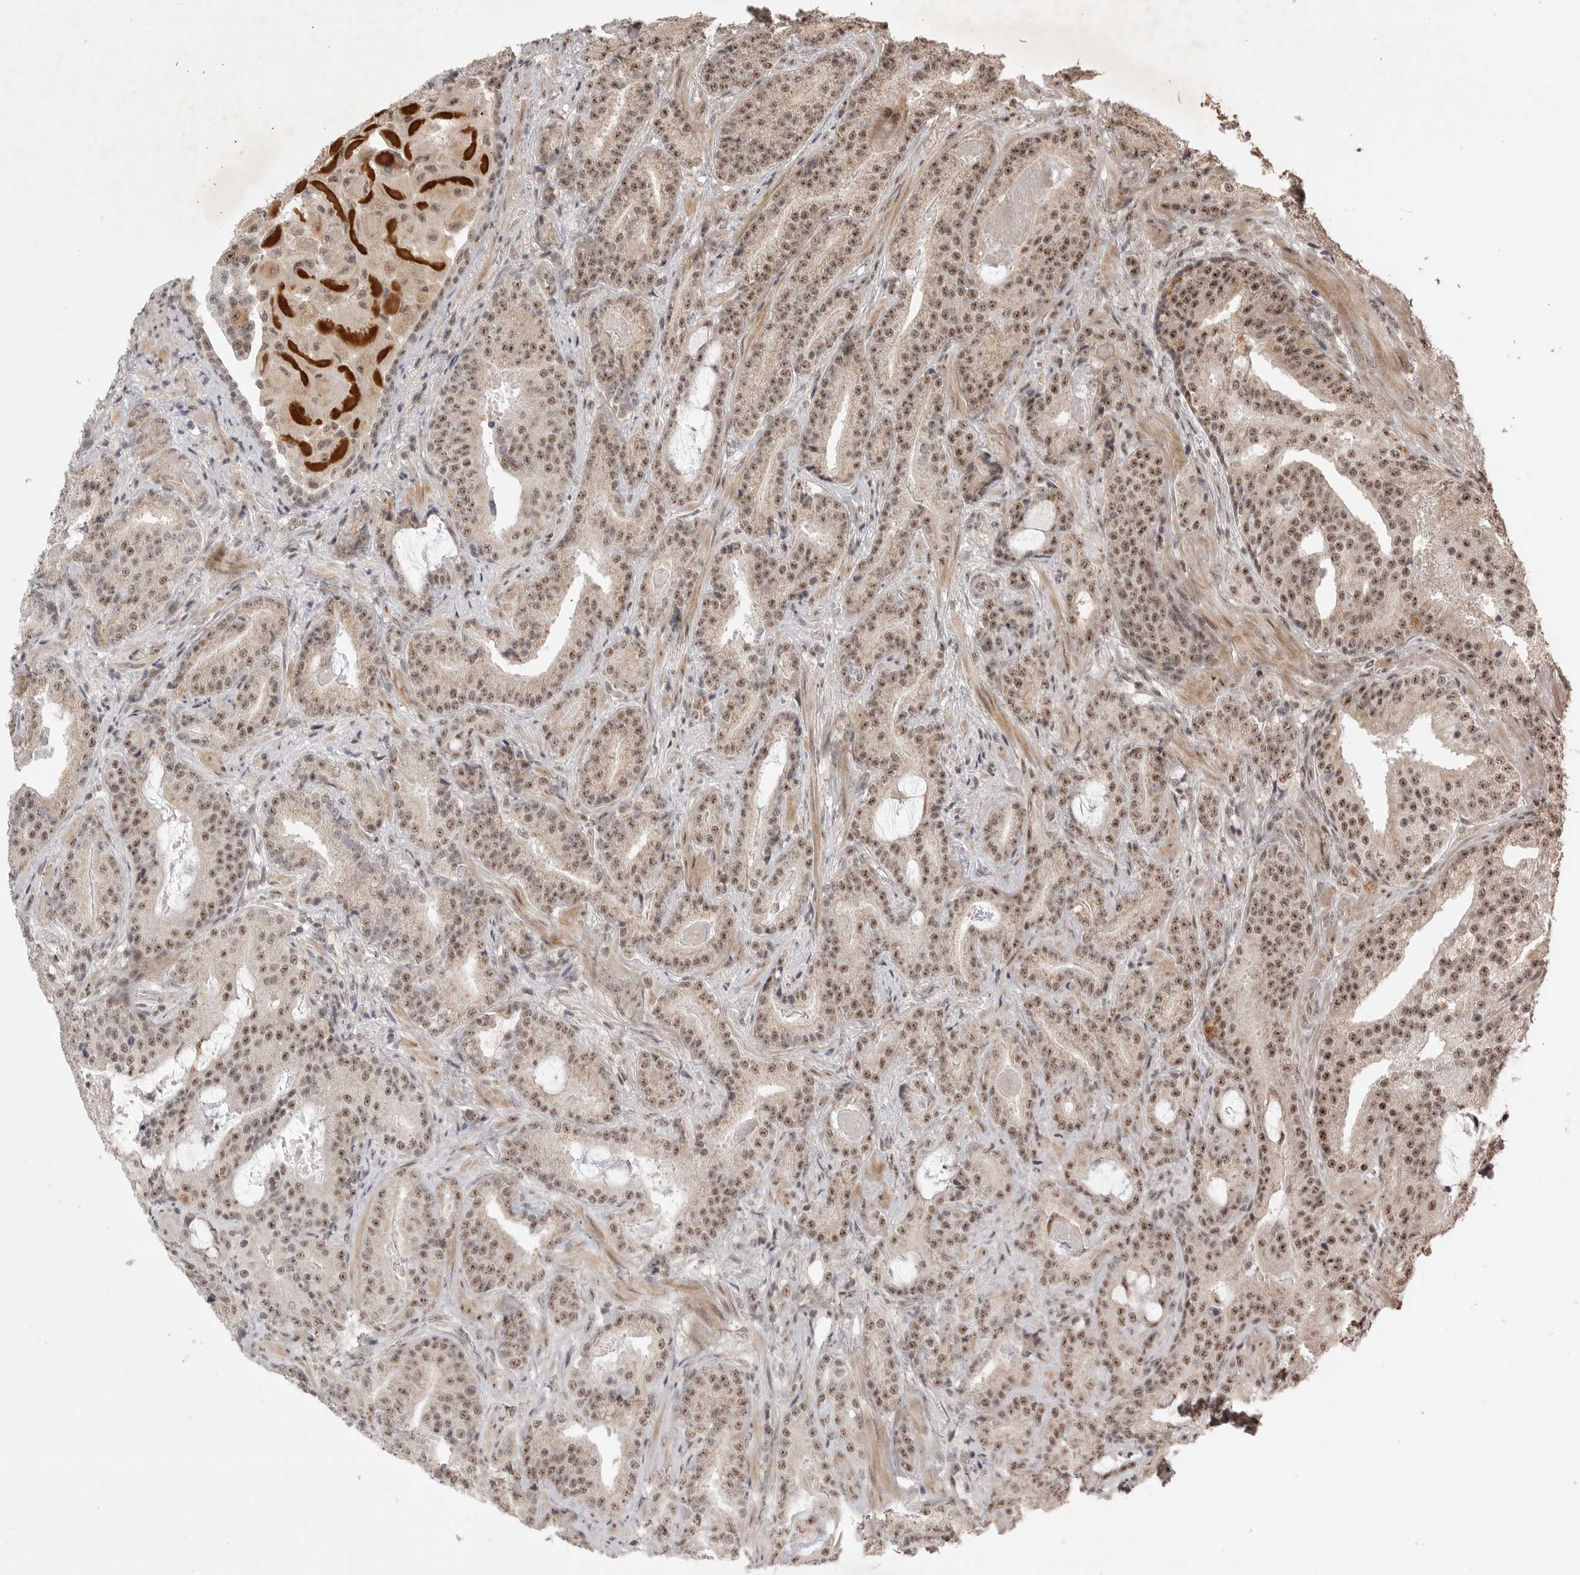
{"staining": {"intensity": "moderate", "quantity": ">75%", "location": "nuclear"}, "tissue": "prostate cancer", "cell_type": "Tumor cells", "image_type": "cancer", "snomed": [{"axis": "morphology", "description": "Adenocarcinoma, Low grade"}, {"axis": "topography", "description": "Prostate"}], "caption": "Human prostate adenocarcinoma (low-grade) stained with a brown dye exhibits moderate nuclear positive staining in approximately >75% of tumor cells.", "gene": "POMP", "patient": {"sex": "male", "age": 67}}